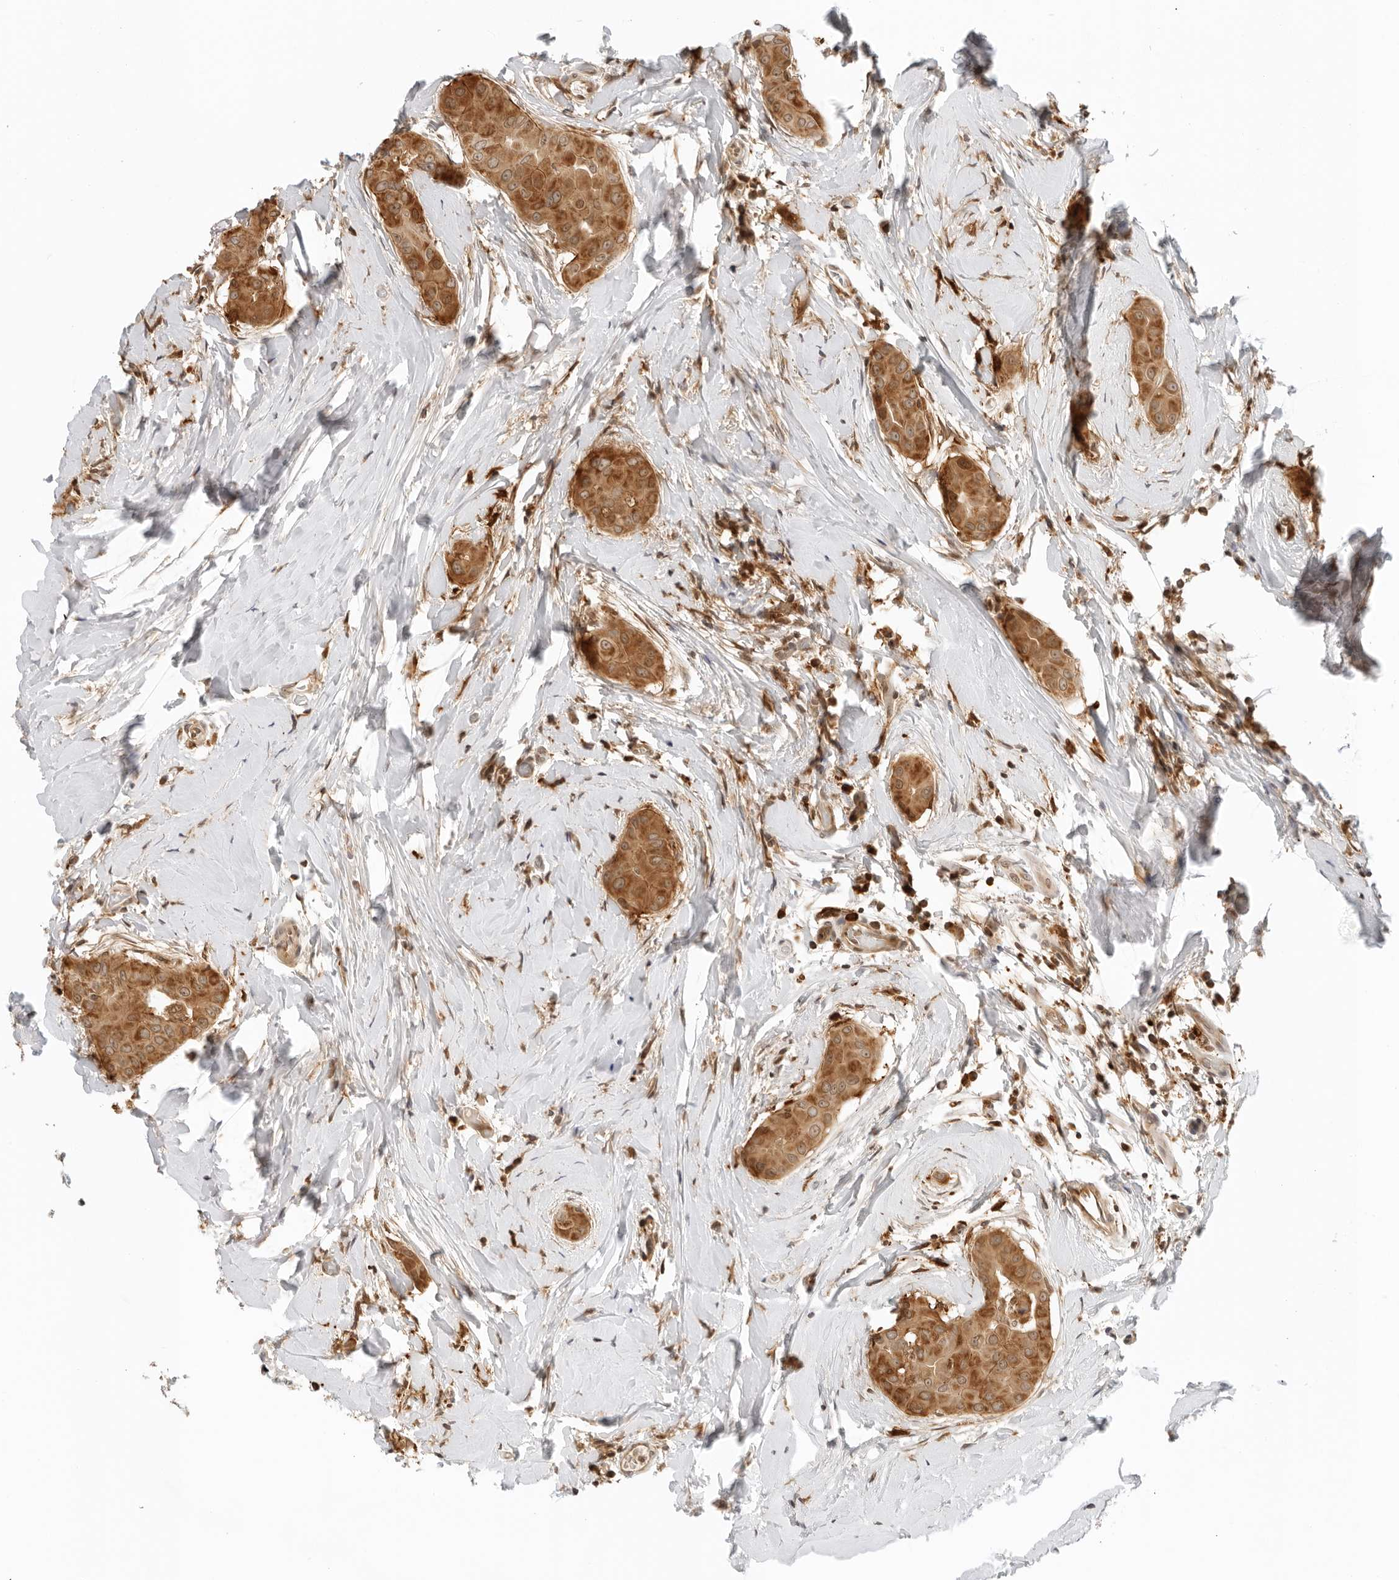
{"staining": {"intensity": "moderate", "quantity": ">75%", "location": "cytoplasmic/membranous"}, "tissue": "thyroid cancer", "cell_type": "Tumor cells", "image_type": "cancer", "snomed": [{"axis": "morphology", "description": "Papillary adenocarcinoma, NOS"}, {"axis": "topography", "description": "Thyroid gland"}], "caption": "Protein positivity by immunohistochemistry displays moderate cytoplasmic/membranous positivity in approximately >75% of tumor cells in thyroid cancer (papillary adenocarcinoma).", "gene": "RC3H1", "patient": {"sex": "male", "age": 33}}